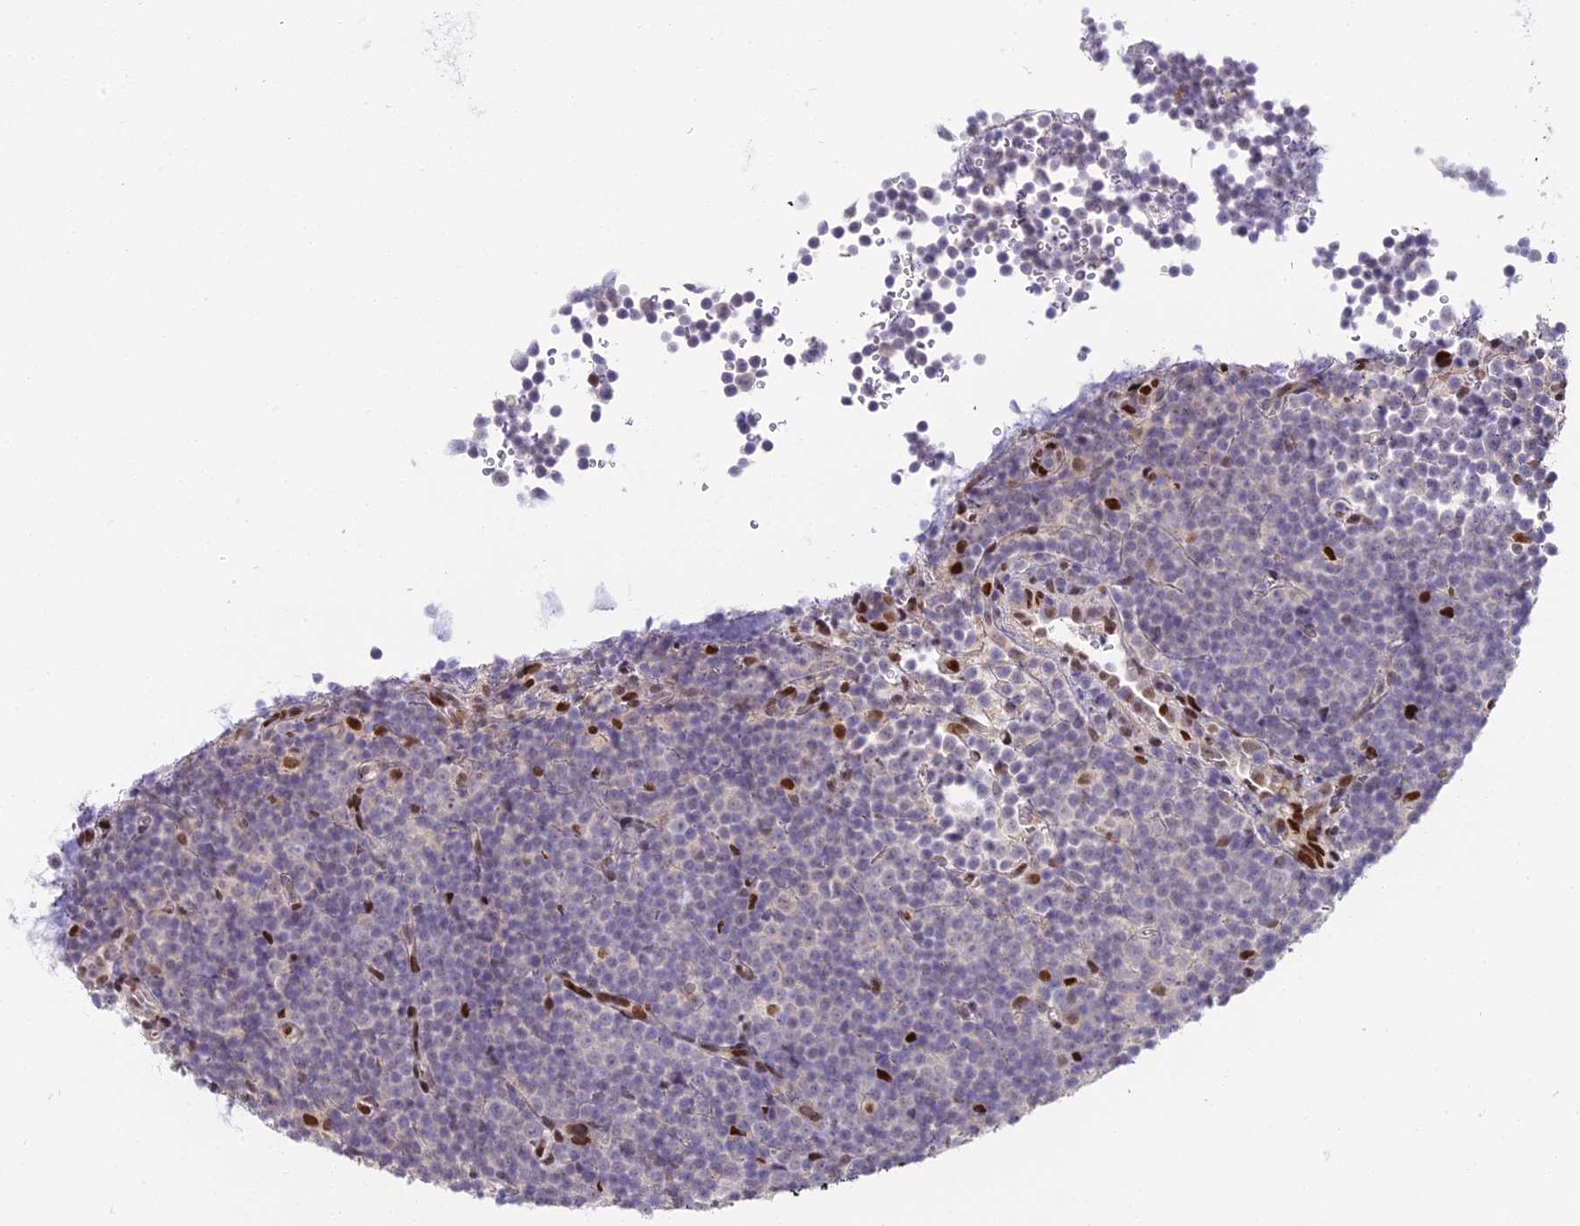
{"staining": {"intensity": "negative", "quantity": "none", "location": "none"}, "tissue": "lymphoma", "cell_type": "Tumor cells", "image_type": "cancer", "snomed": [{"axis": "morphology", "description": "Malignant lymphoma, non-Hodgkin's type, Low grade"}, {"axis": "topography", "description": "Lymph node"}], "caption": "An IHC micrograph of malignant lymphoma, non-Hodgkin's type (low-grade) is shown. There is no staining in tumor cells of malignant lymphoma, non-Hodgkin's type (low-grade). (DAB (3,3'-diaminobenzidine) IHC with hematoxylin counter stain).", "gene": "ZNF707", "patient": {"sex": "female", "age": 67}}